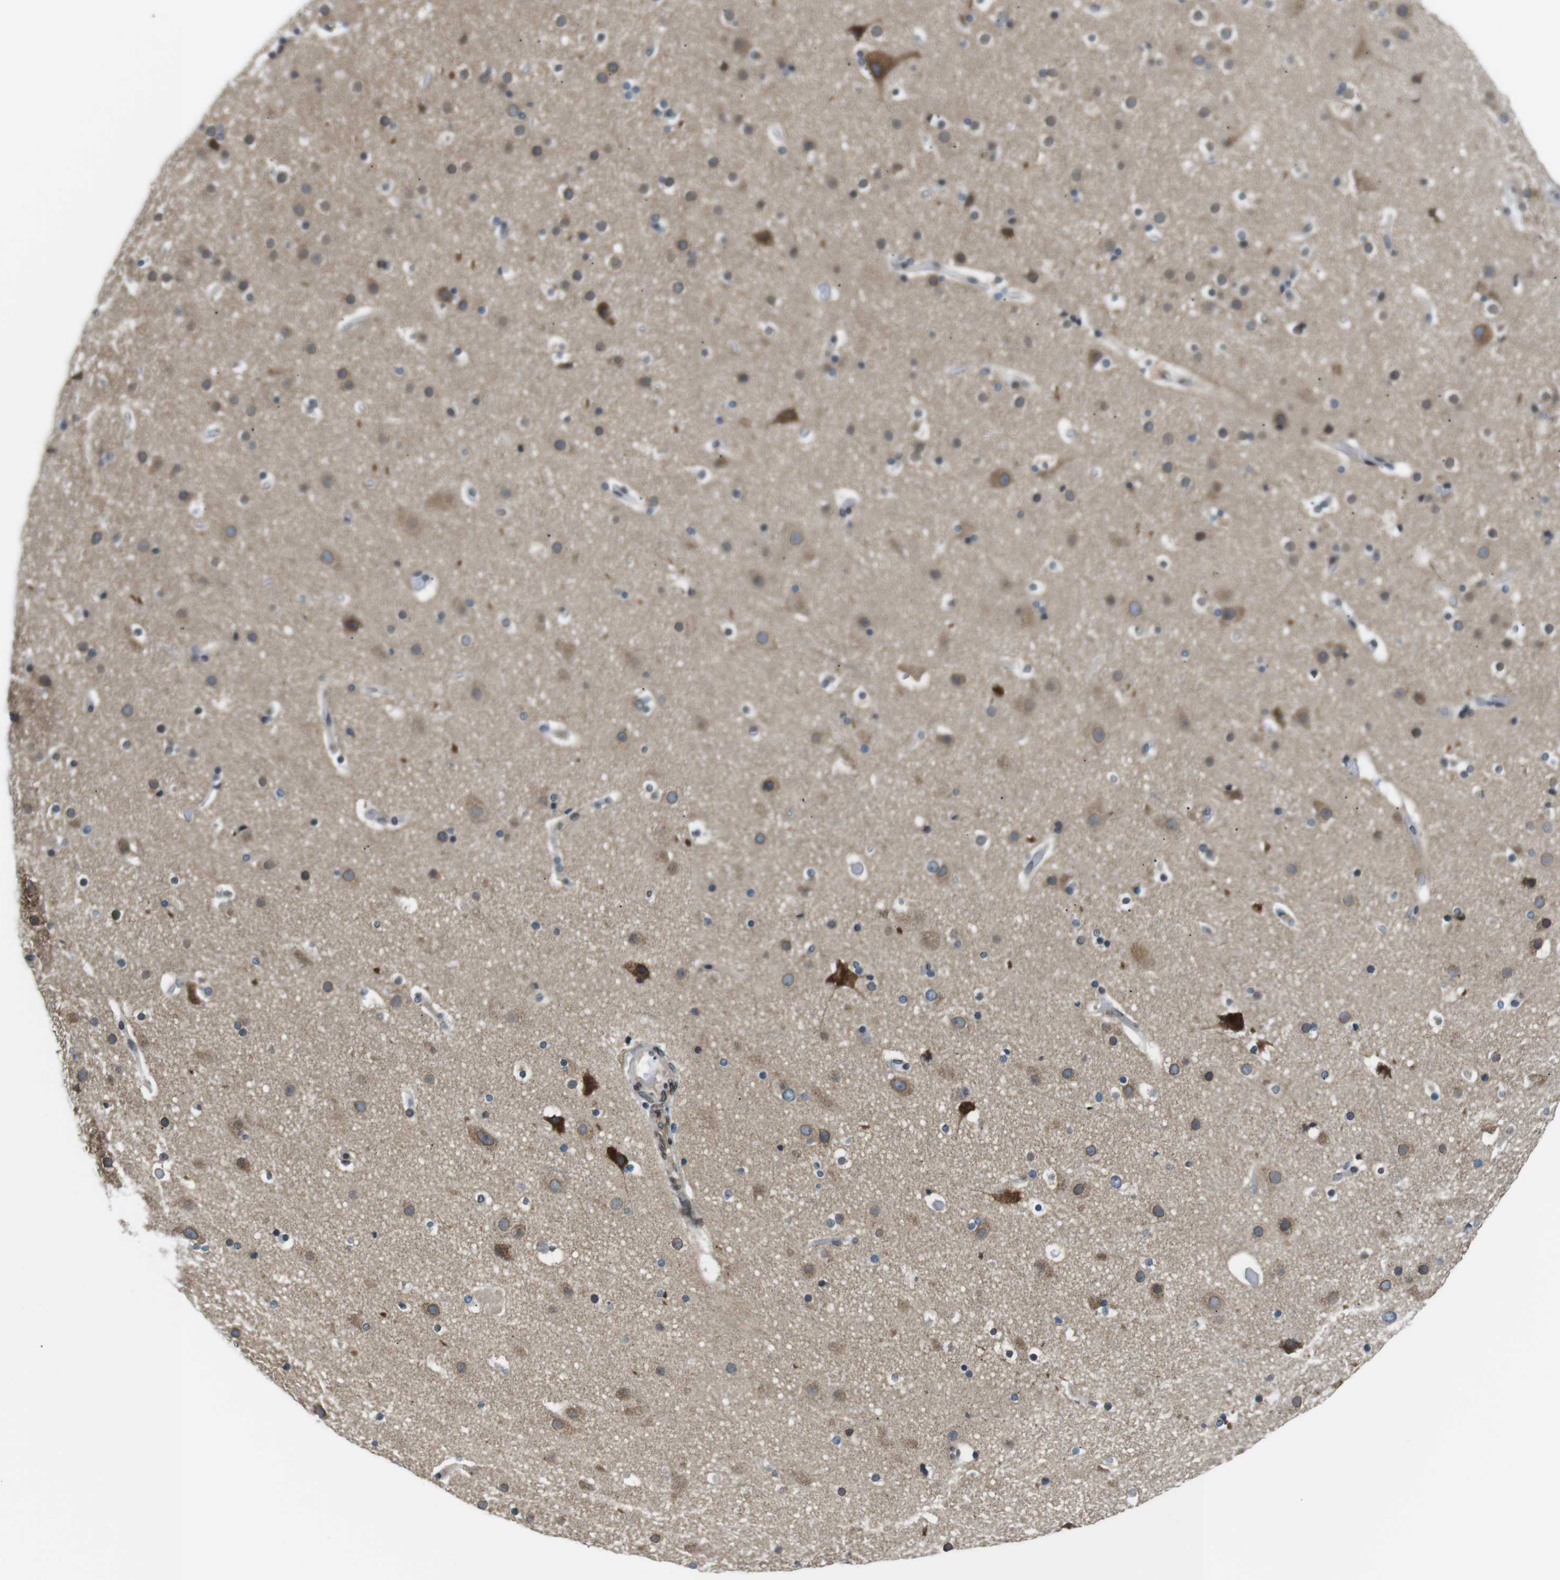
{"staining": {"intensity": "weak", "quantity": "25%-75%", "location": "cytoplasmic/membranous,nuclear"}, "tissue": "cerebral cortex", "cell_type": "Endothelial cells", "image_type": "normal", "snomed": [{"axis": "morphology", "description": "Normal tissue, NOS"}, {"axis": "topography", "description": "Cerebral cortex"}], "caption": "A brown stain labels weak cytoplasmic/membranous,nuclear staining of a protein in endothelial cells of benign human cerebral cortex. The staining was performed using DAB (3,3'-diaminobenzidine) to visualize the protein expression in brown, while the nuclei were stained in blue with hematoxylin (Magnification: 20x).", "gene": "TMX4", "patient": {"sex": "male", "age": 57}}